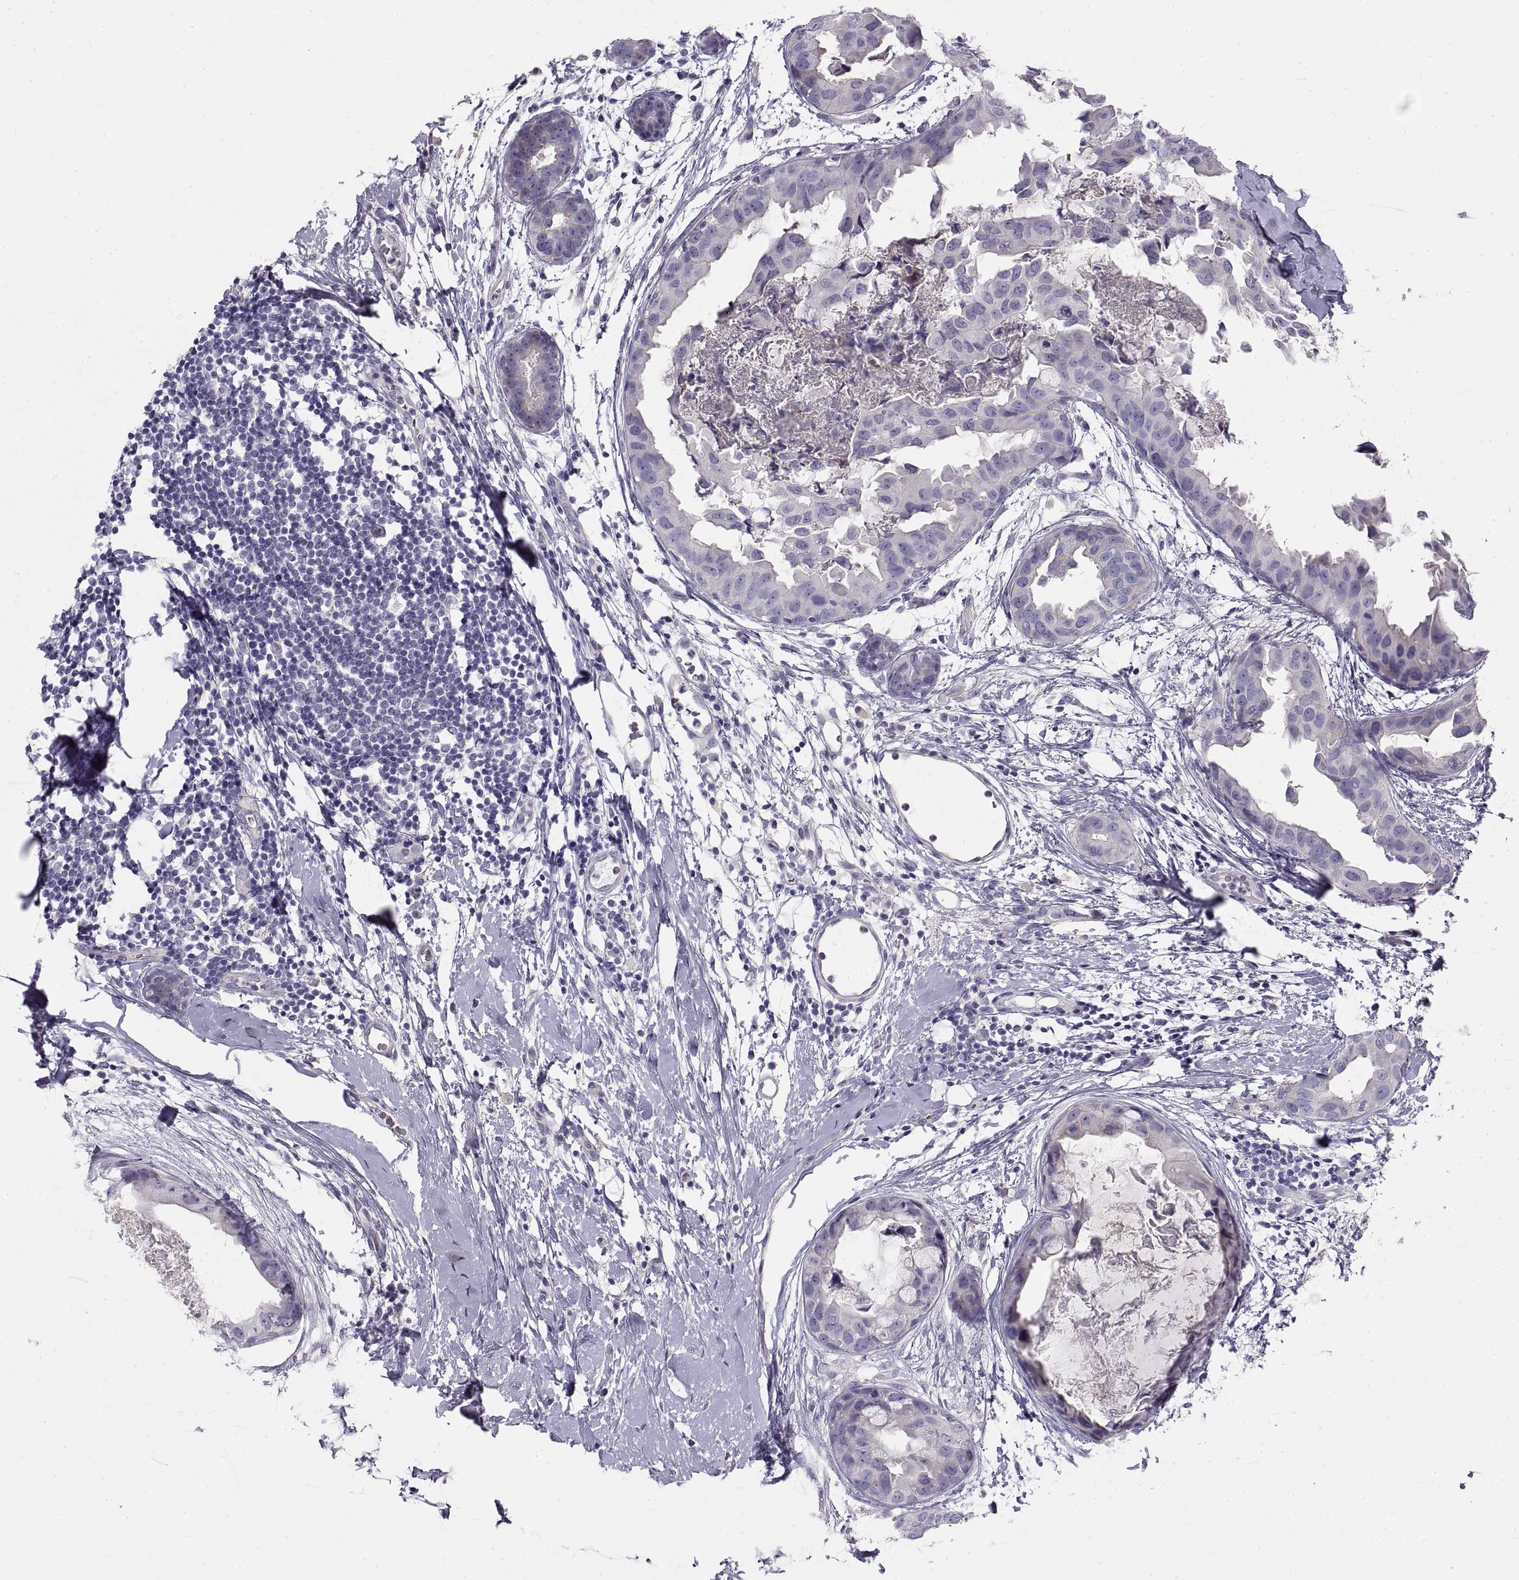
{"staining": {"intensity": "negative", "quantity": "none", "location": "none"}, "tissue": "breast cancer", "cell_type": "Tumor cells", "image_type": "cancer", "snomed": [{"axis": "morphology", "description": "Normal tissue, NOS"}, {"axis": "morphology", "description": "Duct carcinoma"}, {"axis": "topography", "description": "Breast"}], "caption": "A micrograph of human breast intraductal carcinoma is negative for staining in tumor cells.", "gene": "CRYBB3", "patient": {"sex": "female", "age": 40}}